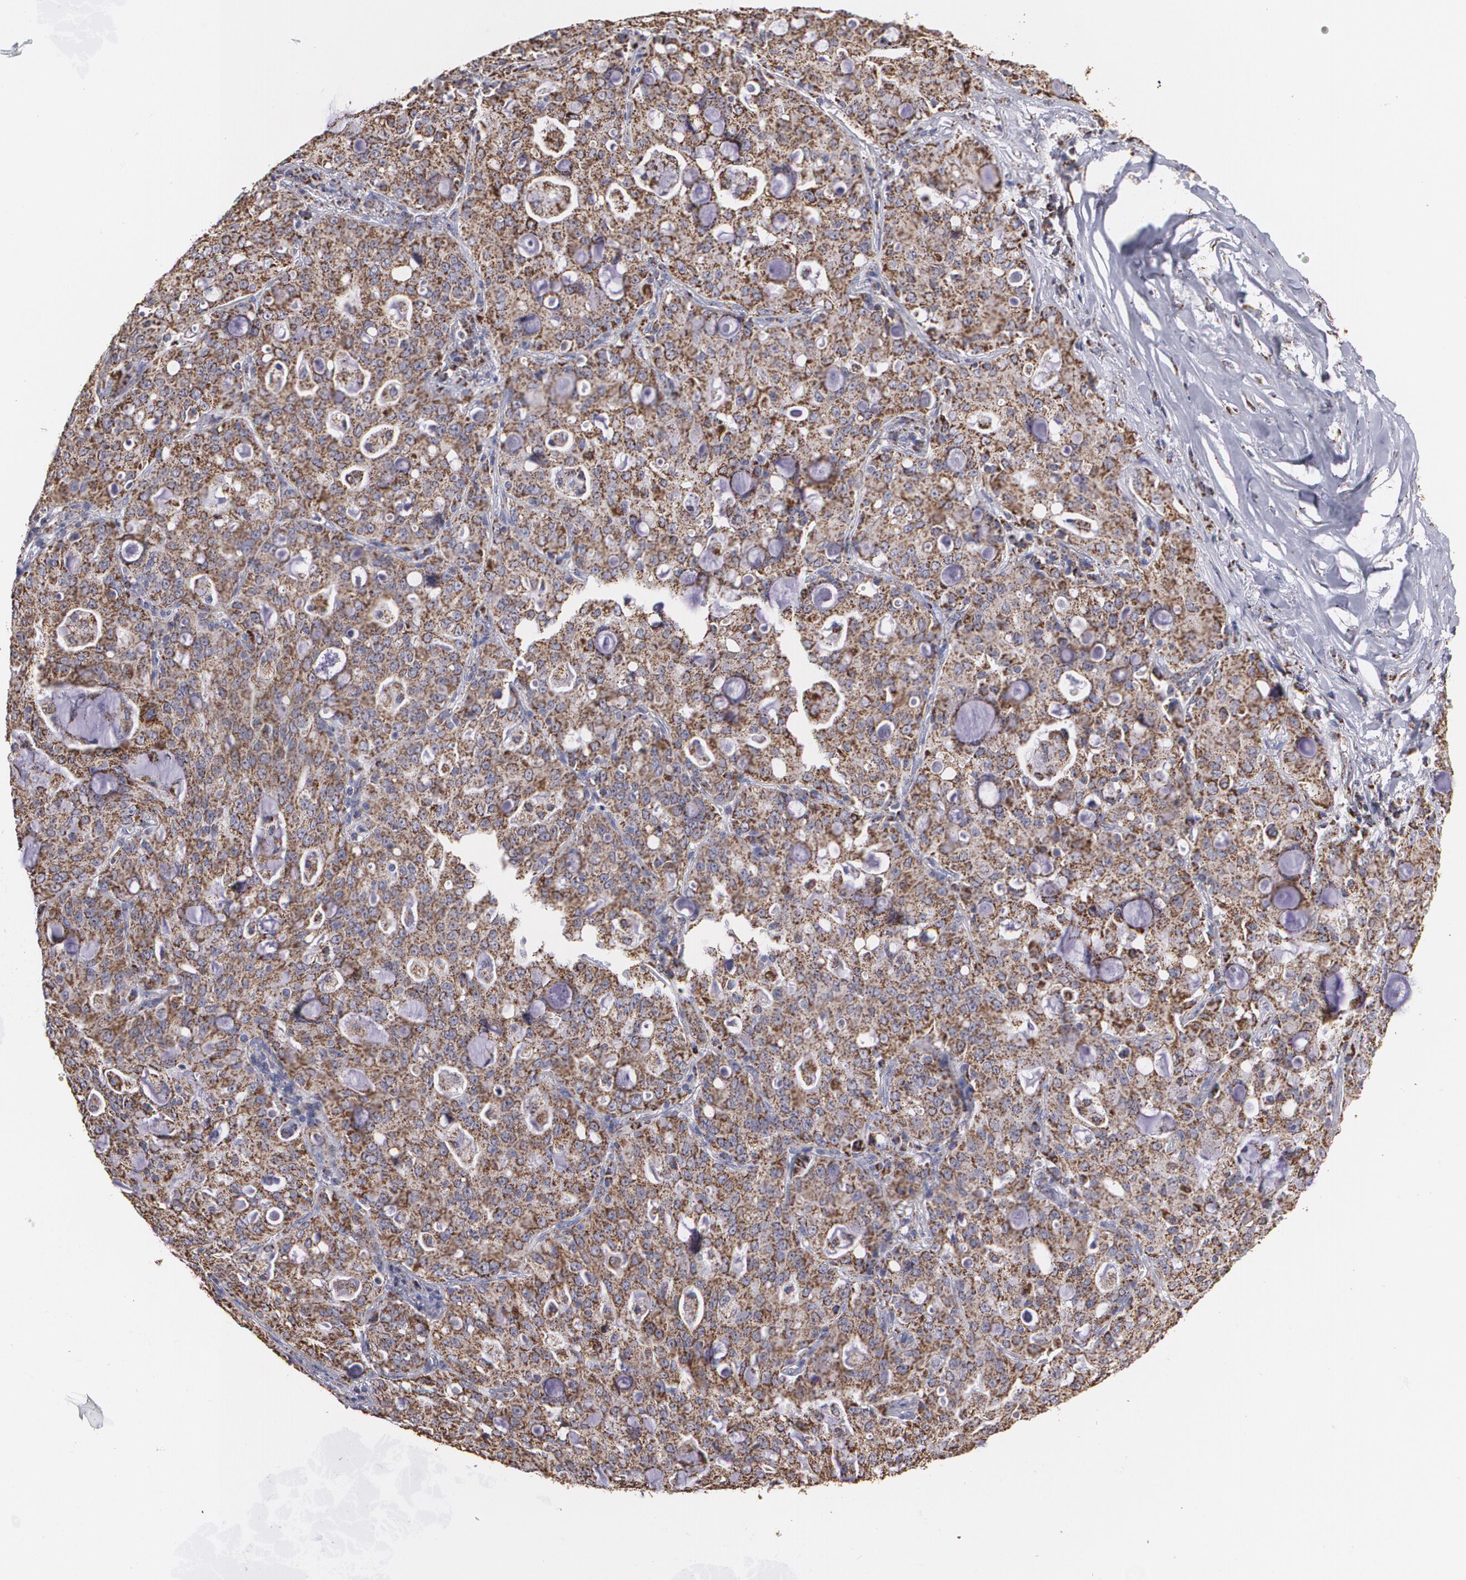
{"staining": {"intensity": "moderate", "quantity": ">75%", "location": "cytoplasmic/membranous"}, "tissue": "lung cancer", "cell_type": "Tumor cells", "image_type": "cancer", "snomed": [{"axis": "morphology", "description": "Adenocarcinoma, NOS"}, {"axis": "topography", "description": "Lung"}], "caption": "IHC (DAB) staining of human lung adenocarcinoma shows moderate cytoplasmic/membranous protein expression in approximately >75% of tumor cells. (DAB IHC with brightfield microscopy, high magnification).", "gene": "HSPD1", "patient": {"sex": "female", "age": 44}}